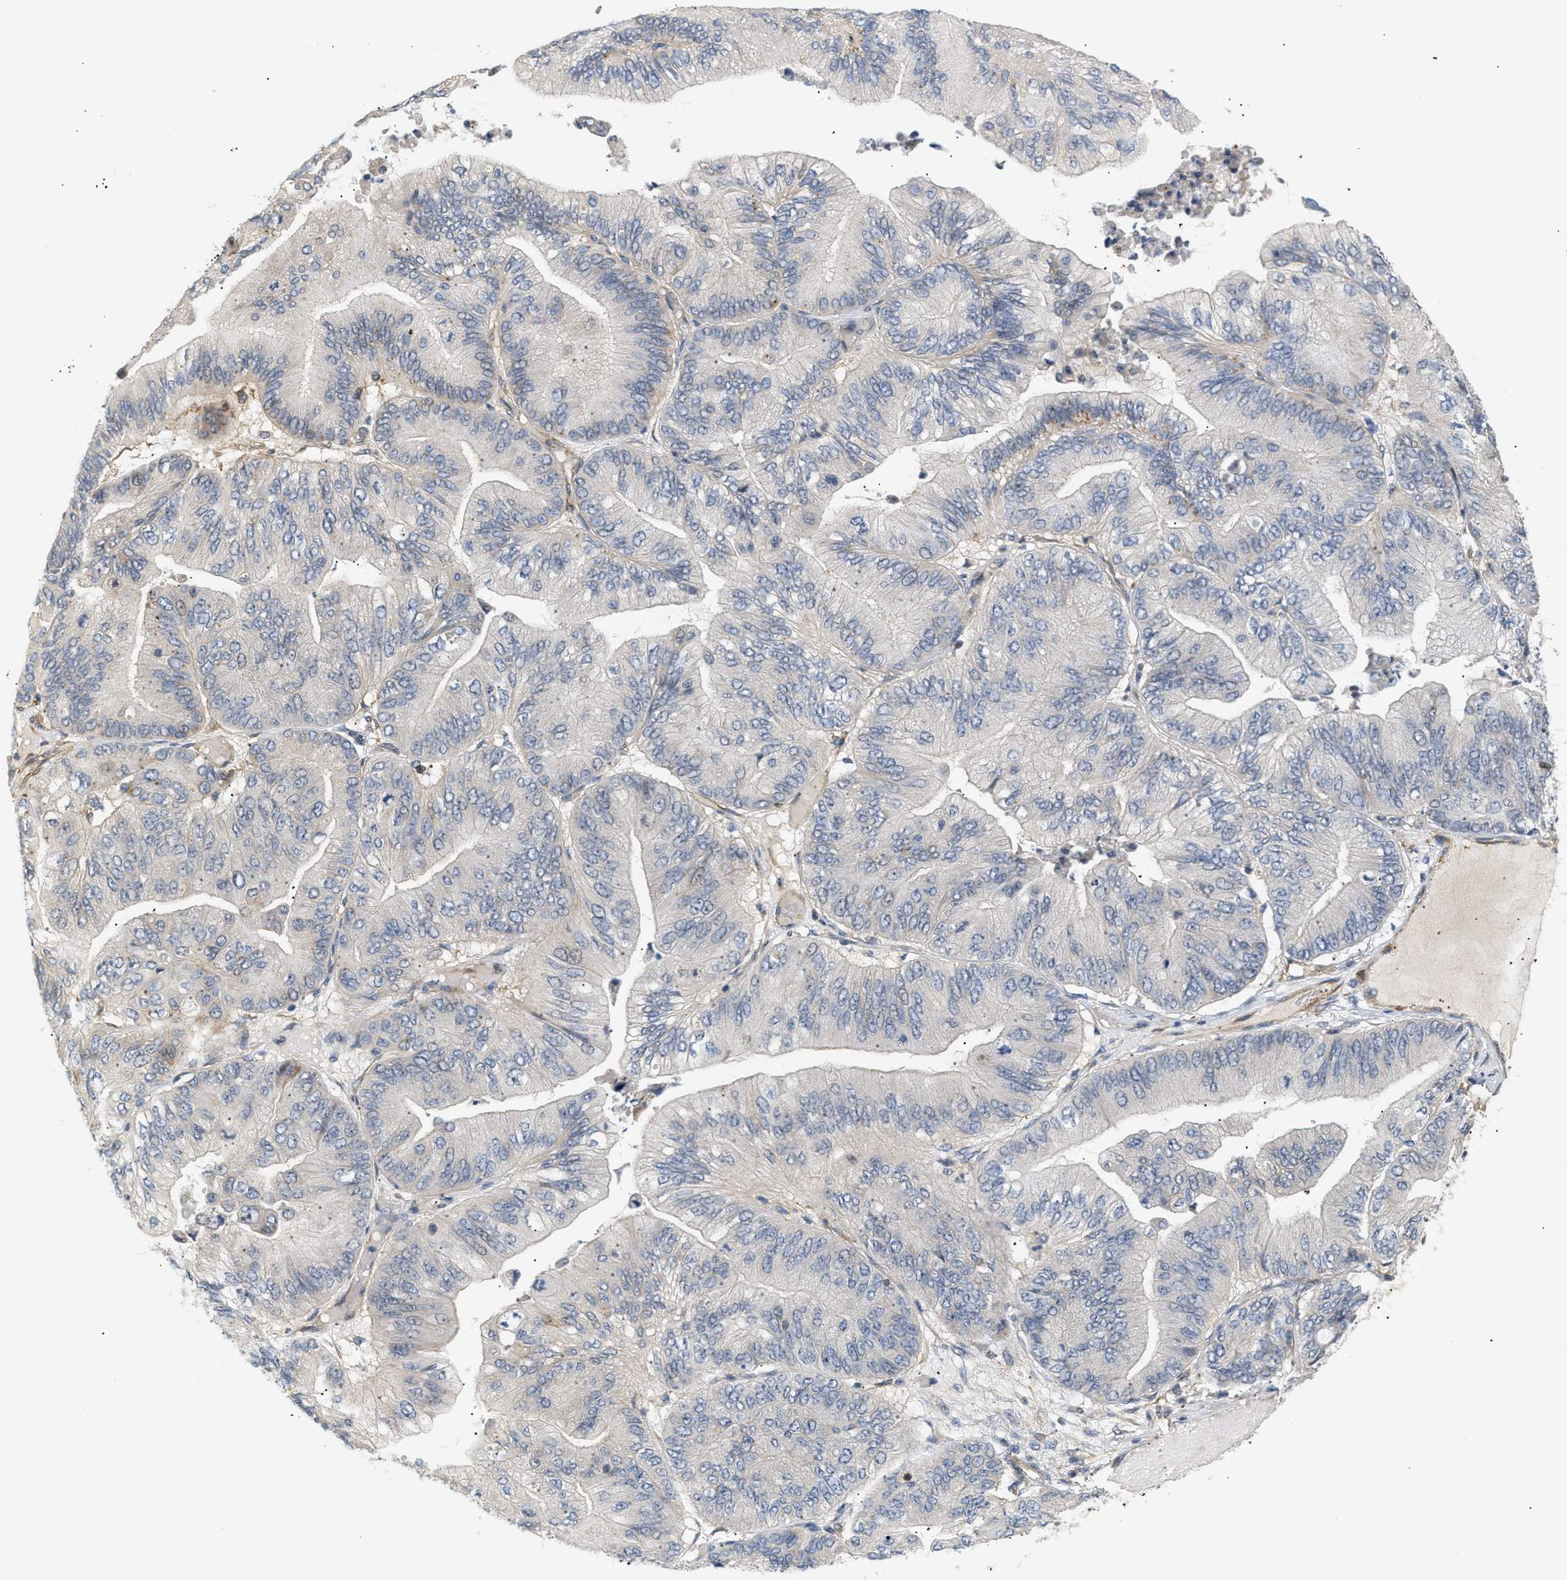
{"staining": {"intensity": "negative", "quantity": "none", "location": "none"}, "tissue": "ovarian cancer", "cell_type": "Tumor cells", "image_type": "cancer", "snomed": [{"axis": "morphology", "description": "Cystadenocarcinoma, mucinous, NOS"}, {"axis": "topography", "description": "Ovary"}], "caption": "Immunohistochemistry histopathology image of human ovarian mucinous cystadenocarcinoma stained for a protein (brown), which reveals no positivity in tumor cells.", "gene": "CORO2B", "patient": {"sex": "female", "age": 61}}